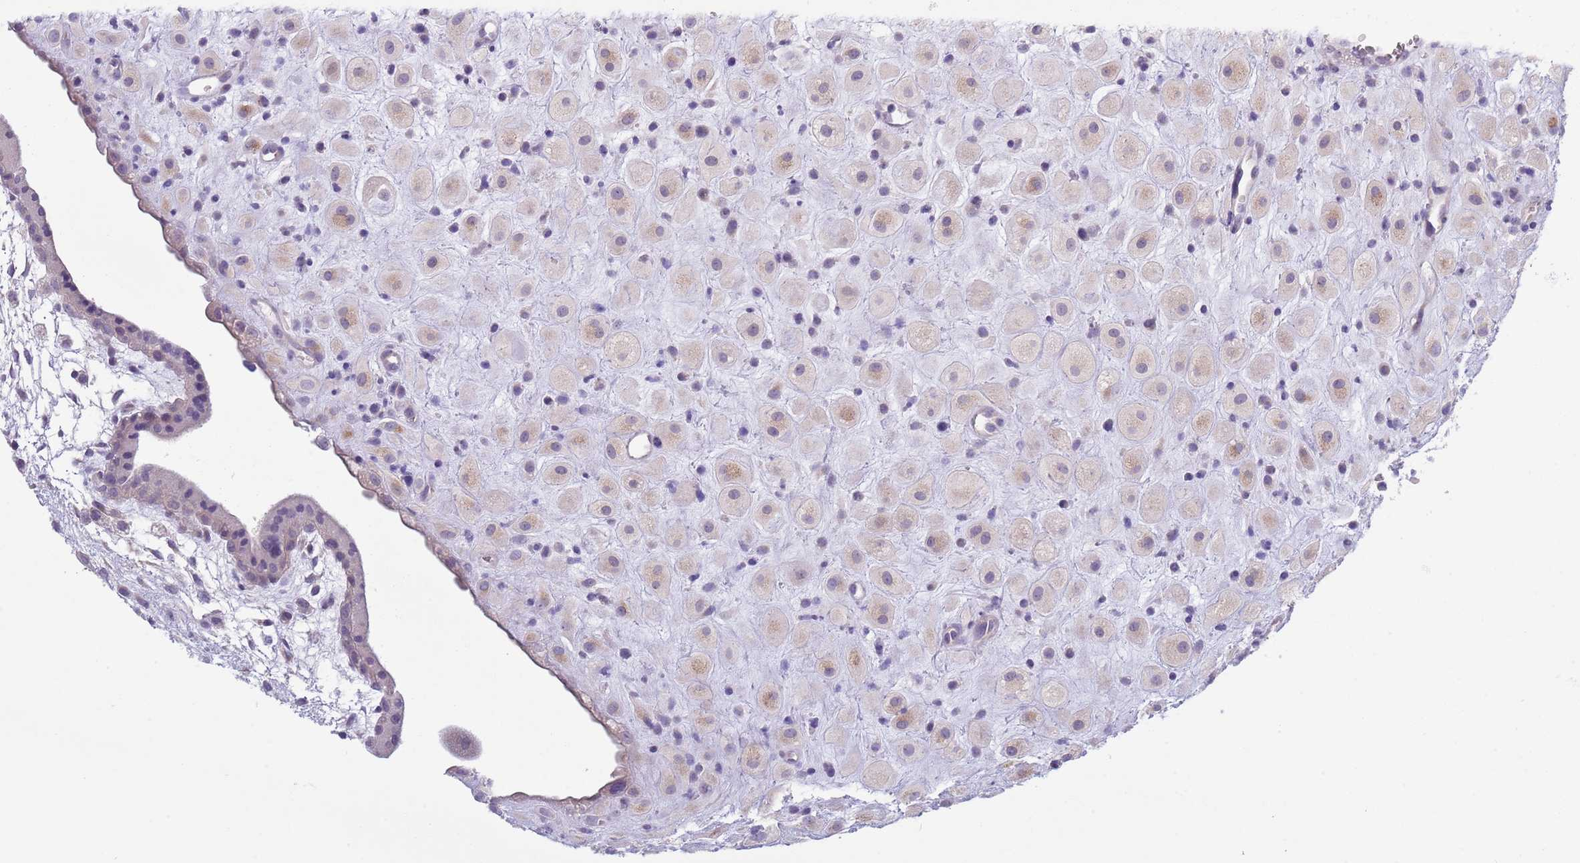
{"staining": {"intensity": "negative", "quantity": "none", "location": "none"}, "tissue": "placenta", "cell_type": "Decidual cells", "image_type": "normal", "snomed": [{"axis": "morphology", "description": "Normal tissue, NOS"}, {"axis": "topography", "description": "Placenta"}], "caption": "An immunohistochemistry micrograph of benign placenta is shown. There is no staining in decidual cells of placenta.", "gene": "ZFP2", "patient": {"sex": "female", "age": 35}}